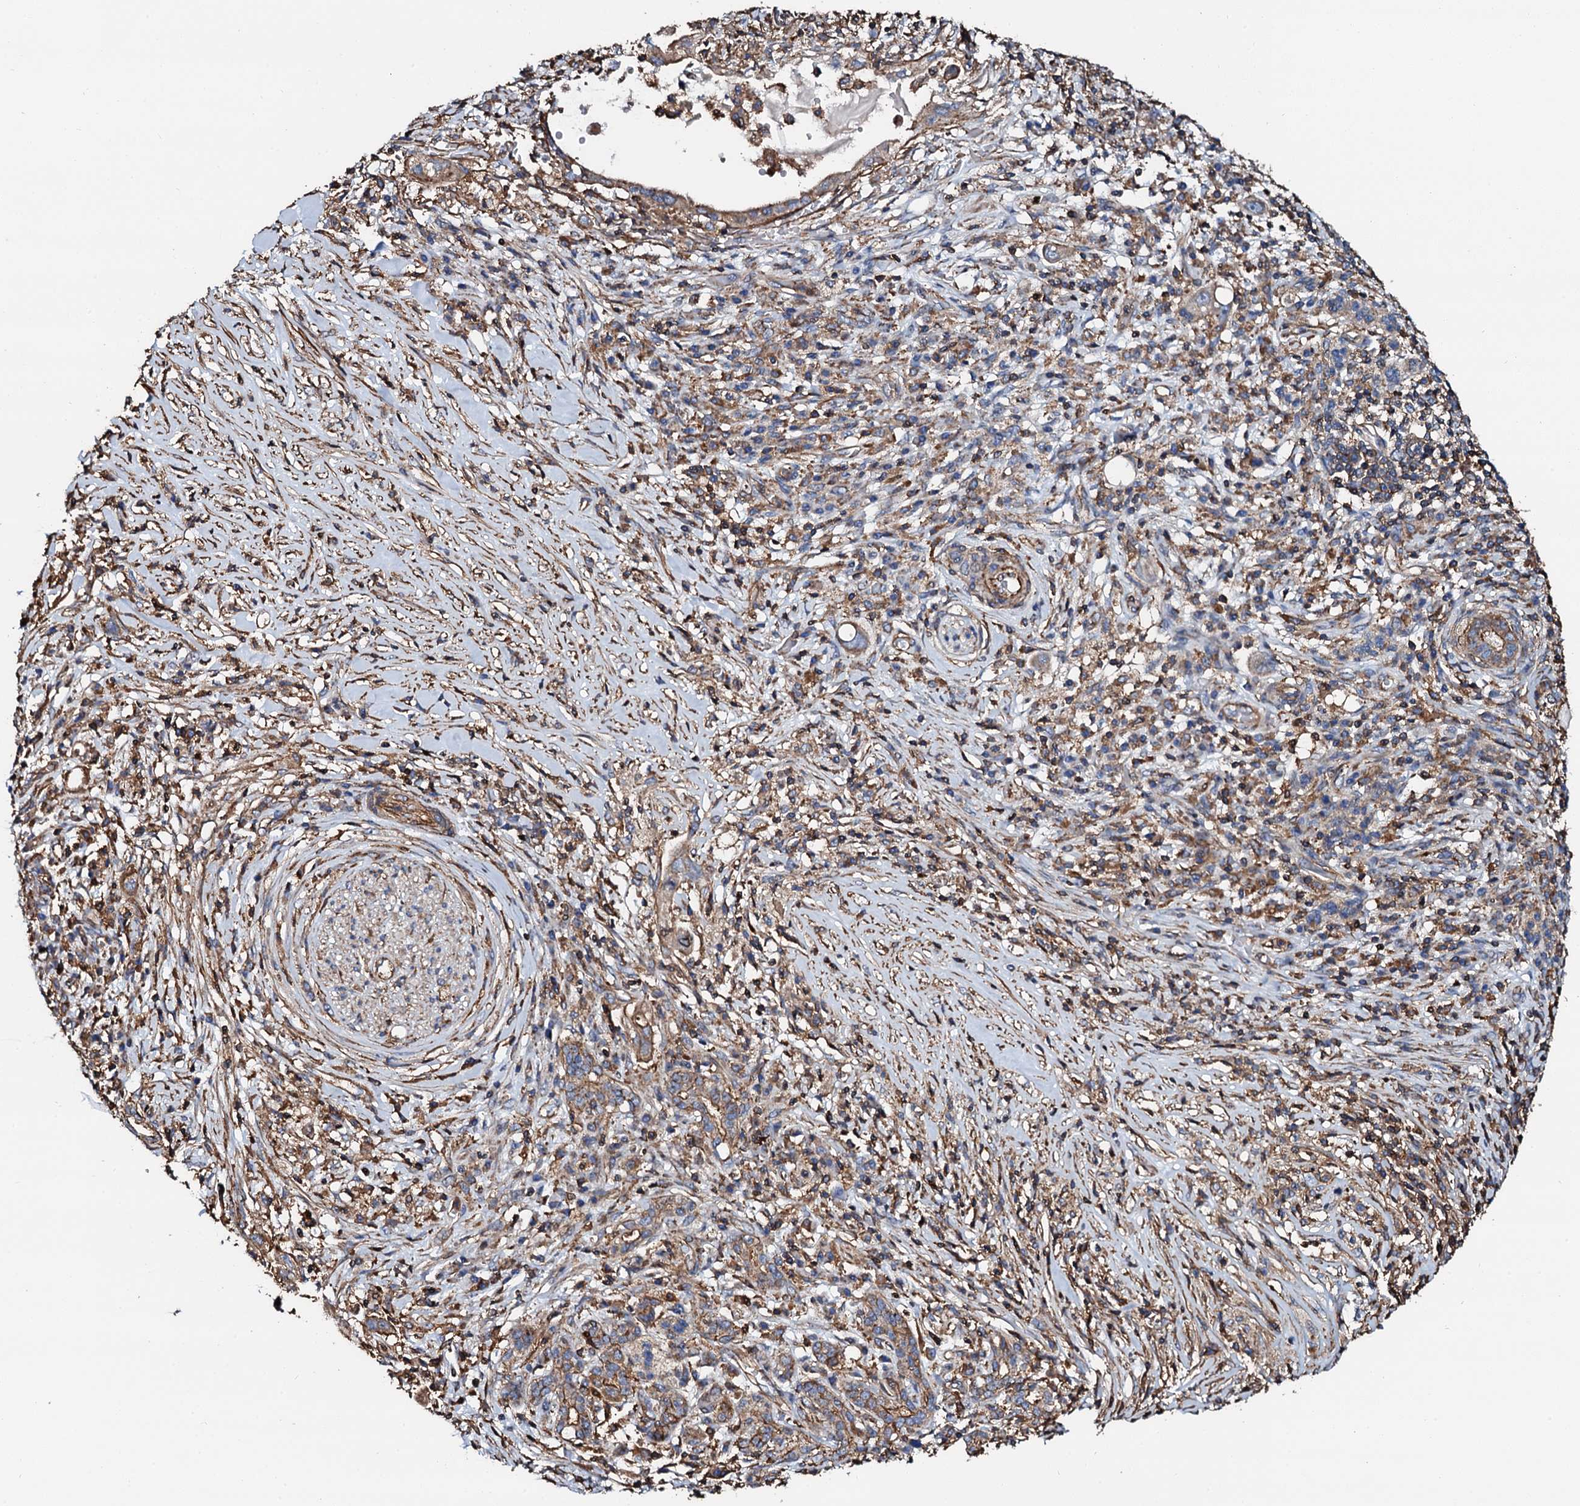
{"staining": {"intensity": "weak", "quantity": ">75%", "location": "cytoplasmic/membranous"}, "tissue": "pancreatic cancer", "cell_type": "Tumor cells", "image_type": "cancer", "snomed": [{"axis": "morphology", "description": "Adenocarcinoma, NOS"}, {"axis": "topography", "description": "Pancreas"}], "caption": "A high-resolution photomicrograph shows IHC staining of pancreatic cancer, which exhibits weak cytoplasmic/membranous positivity in about >75% of tumor cells.", "gene": "INTS10", "patient": {"sex": "female", "age": 73}}